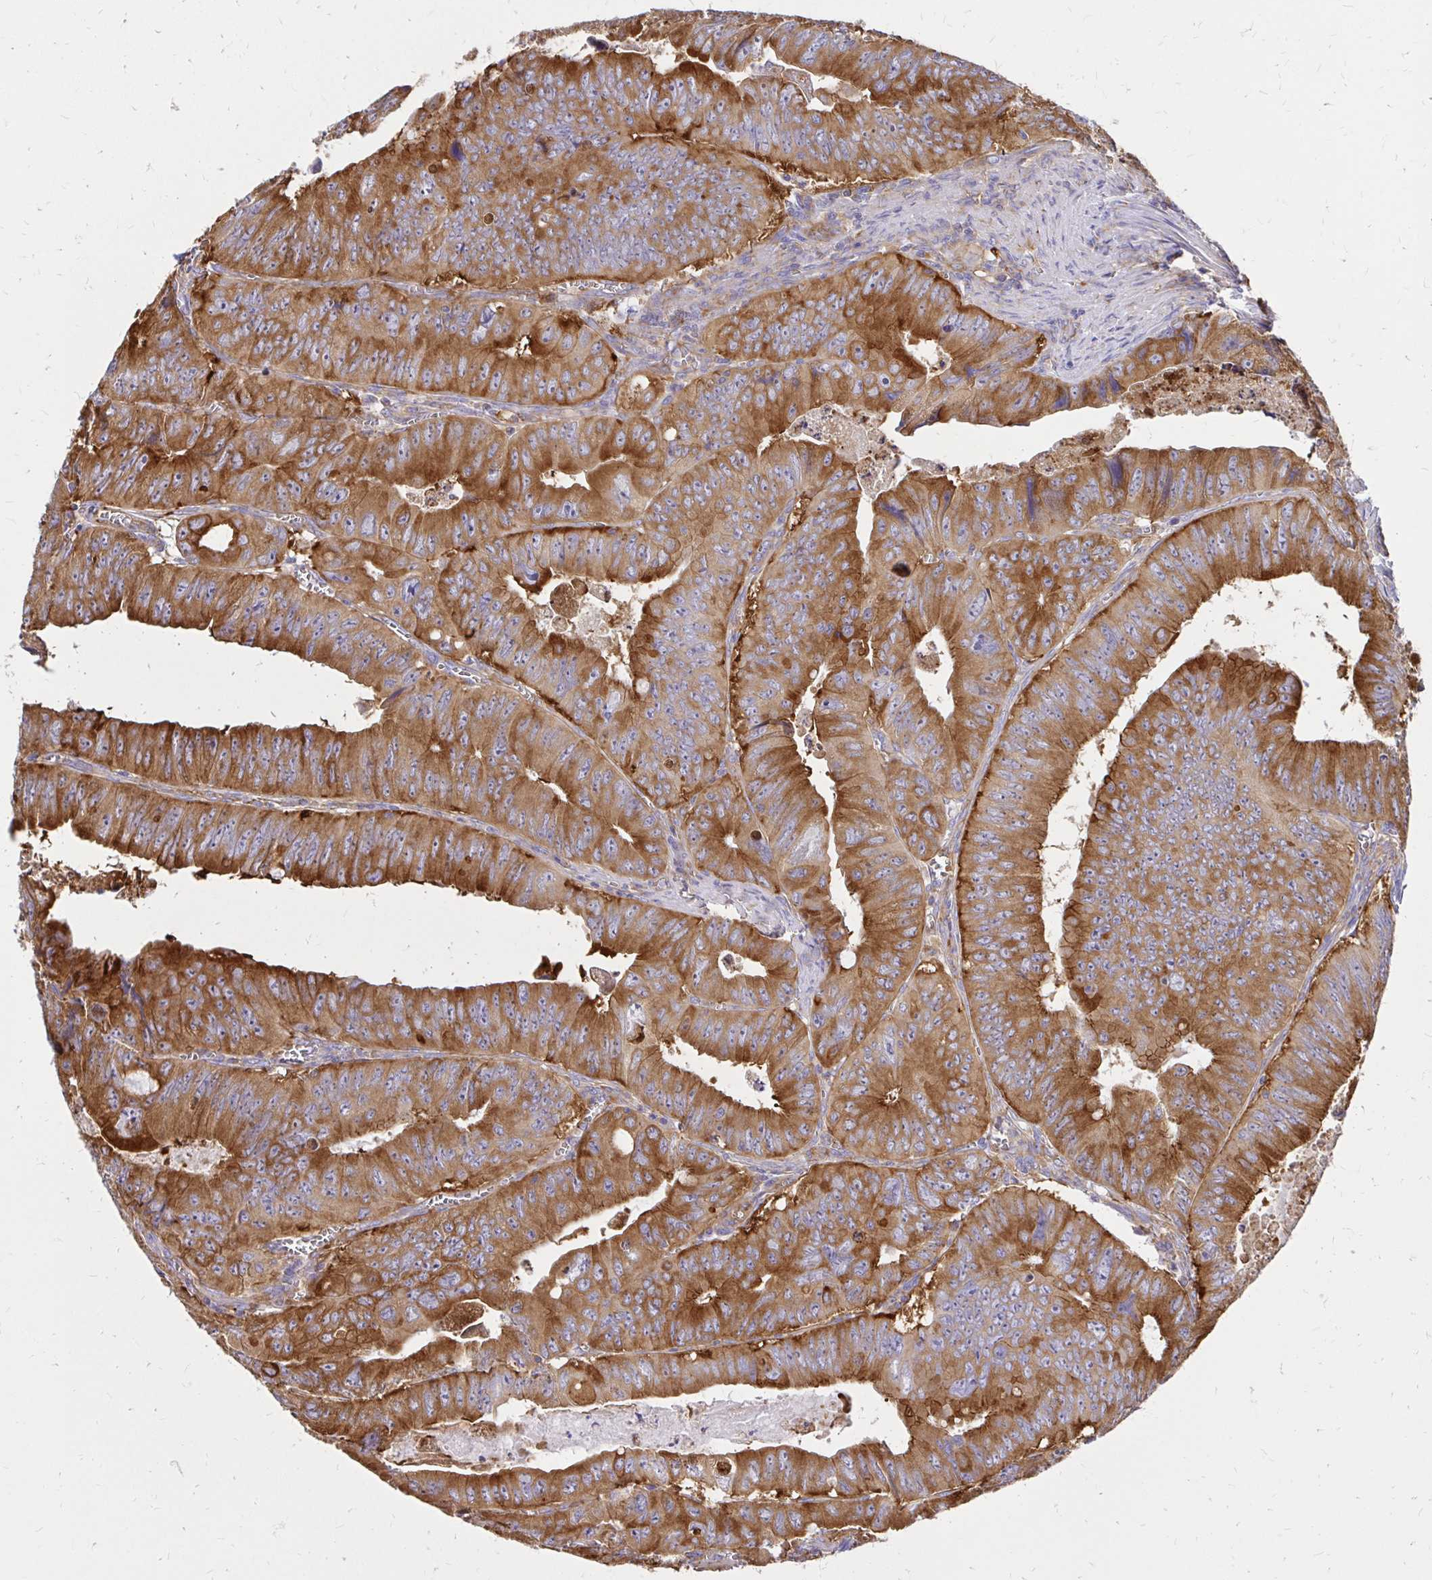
{"staining": {"intensity": "strong", "quantity": ">75%", "location": "cytoplasmic/membranous"}, "tissue": "colorectal cancer", "cell_type": "Tumor cells", "image_type": "cancer", "snomed": [{"axis": "morphology", "description": "Adenocarcinoma, NOS"}, {"axis": "topography", "description": "Colon"}], "caption": "A micrograph showing strong cytoplasmic/membranous staining in approximately >75% of tumor cells in colorectal cancer (adenocarcinoma), as visualized by brown immunohistochemical staining.", "gene": "ABCB10", "patient": {"sex": "female", "age": 84}}